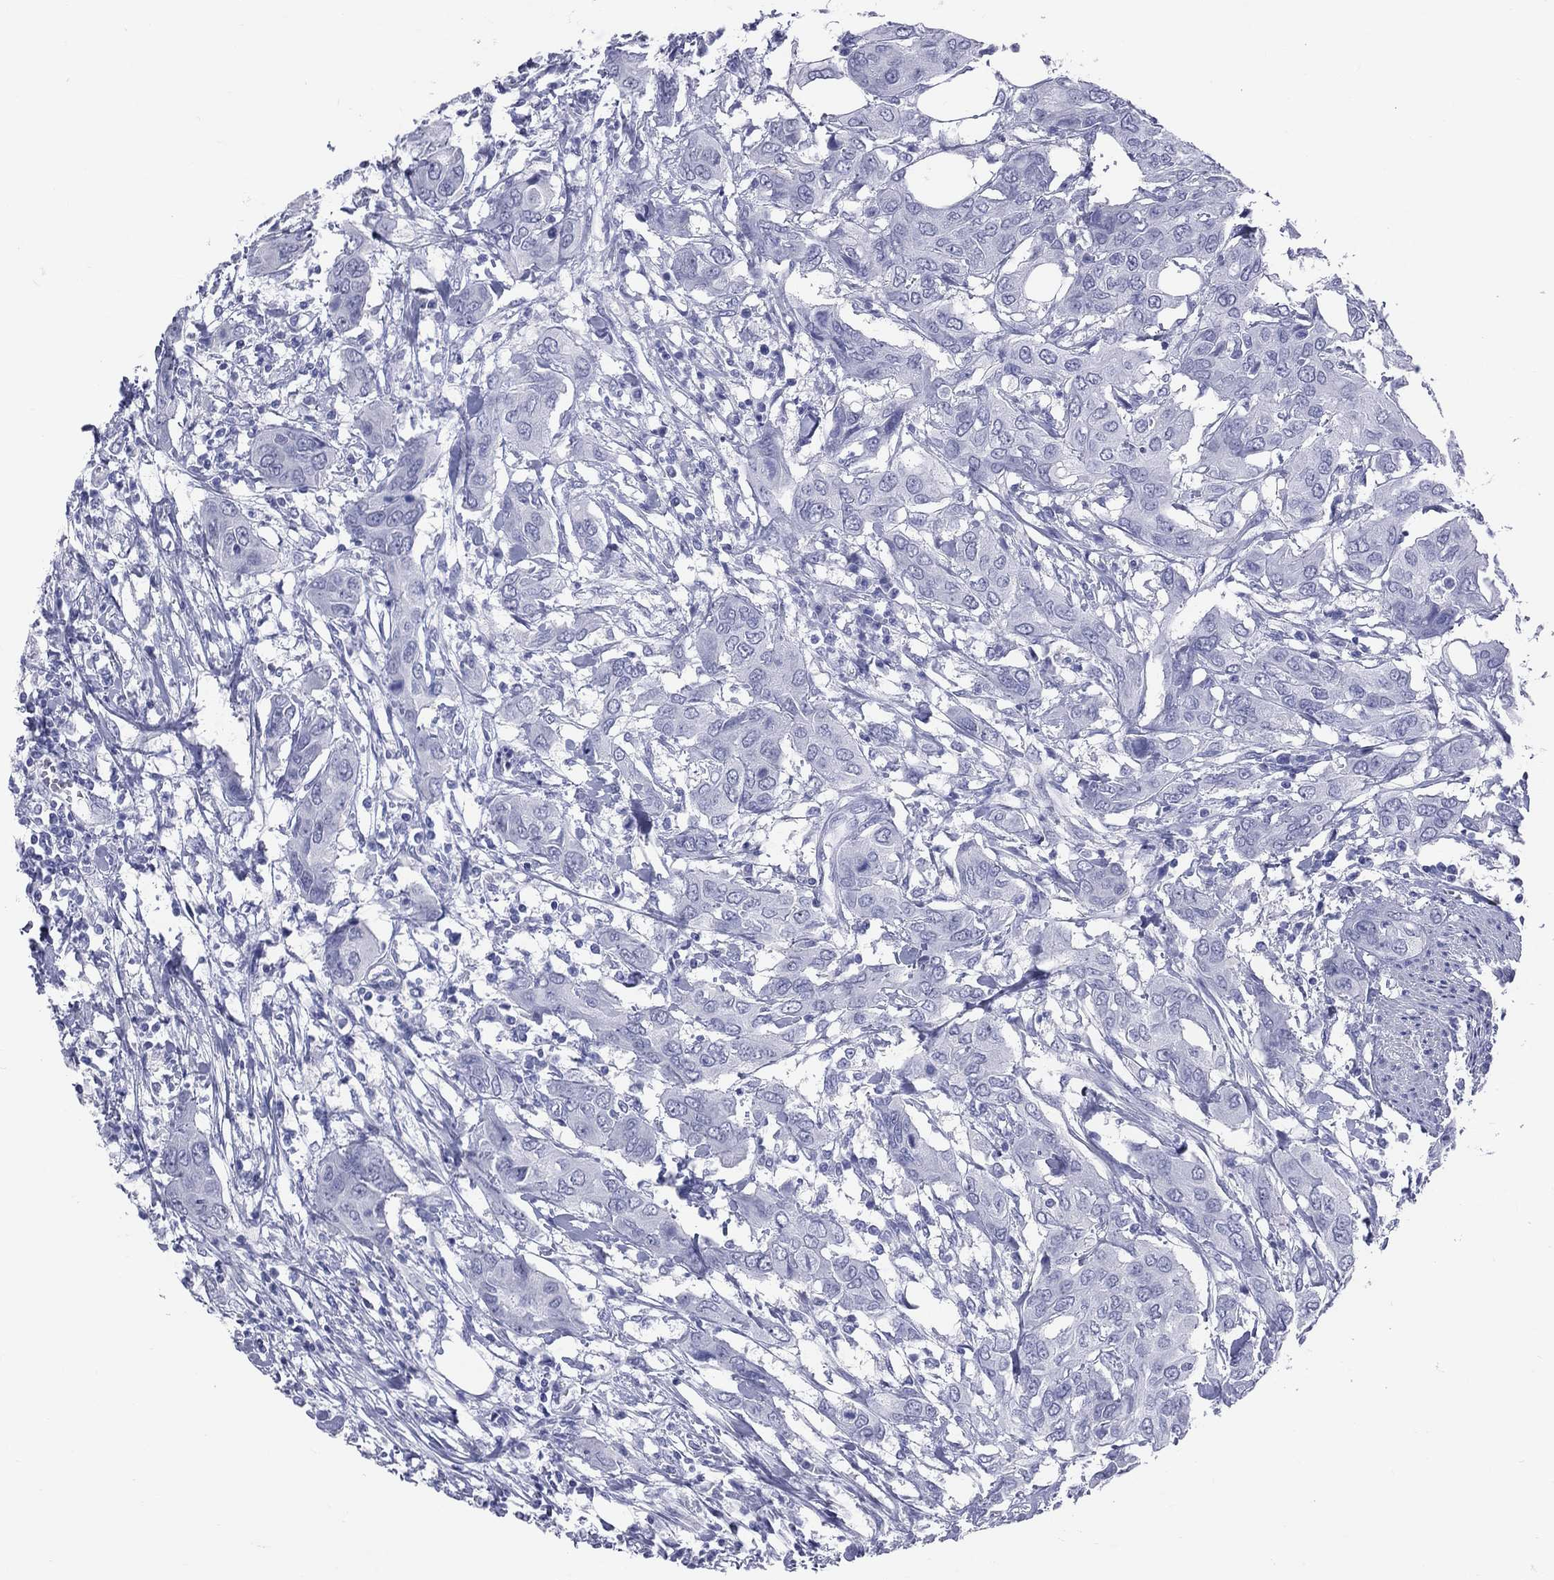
{"staining": {"intensity": "negative", "quantity": "none", "location": "none"}, "tissue": "urothelial cancer", "cell_type": "Tumor cells", "image_type": "cancer", "snomed": [{"axis": "morphology", "description": "Urothelial carcinoma, NOS"}, {"axis": "morphology", "description": "Urothelial carcinoma, High grade"}, {"axis": "topography", "description": "Urinary bladder"}], "caption": "This micrograph is of urothelial cancer stained with immunohistochemistry (IHC) to label a protein in brown with the nuclei are counter-stained blue. There is no positivity in tumor cells. (DAB immunohistochemistry (IHC) visualized using brightfield microscopy, high magnification).", "gene": "CYLC1", "patient": {"sex": "male", "age": 63}}